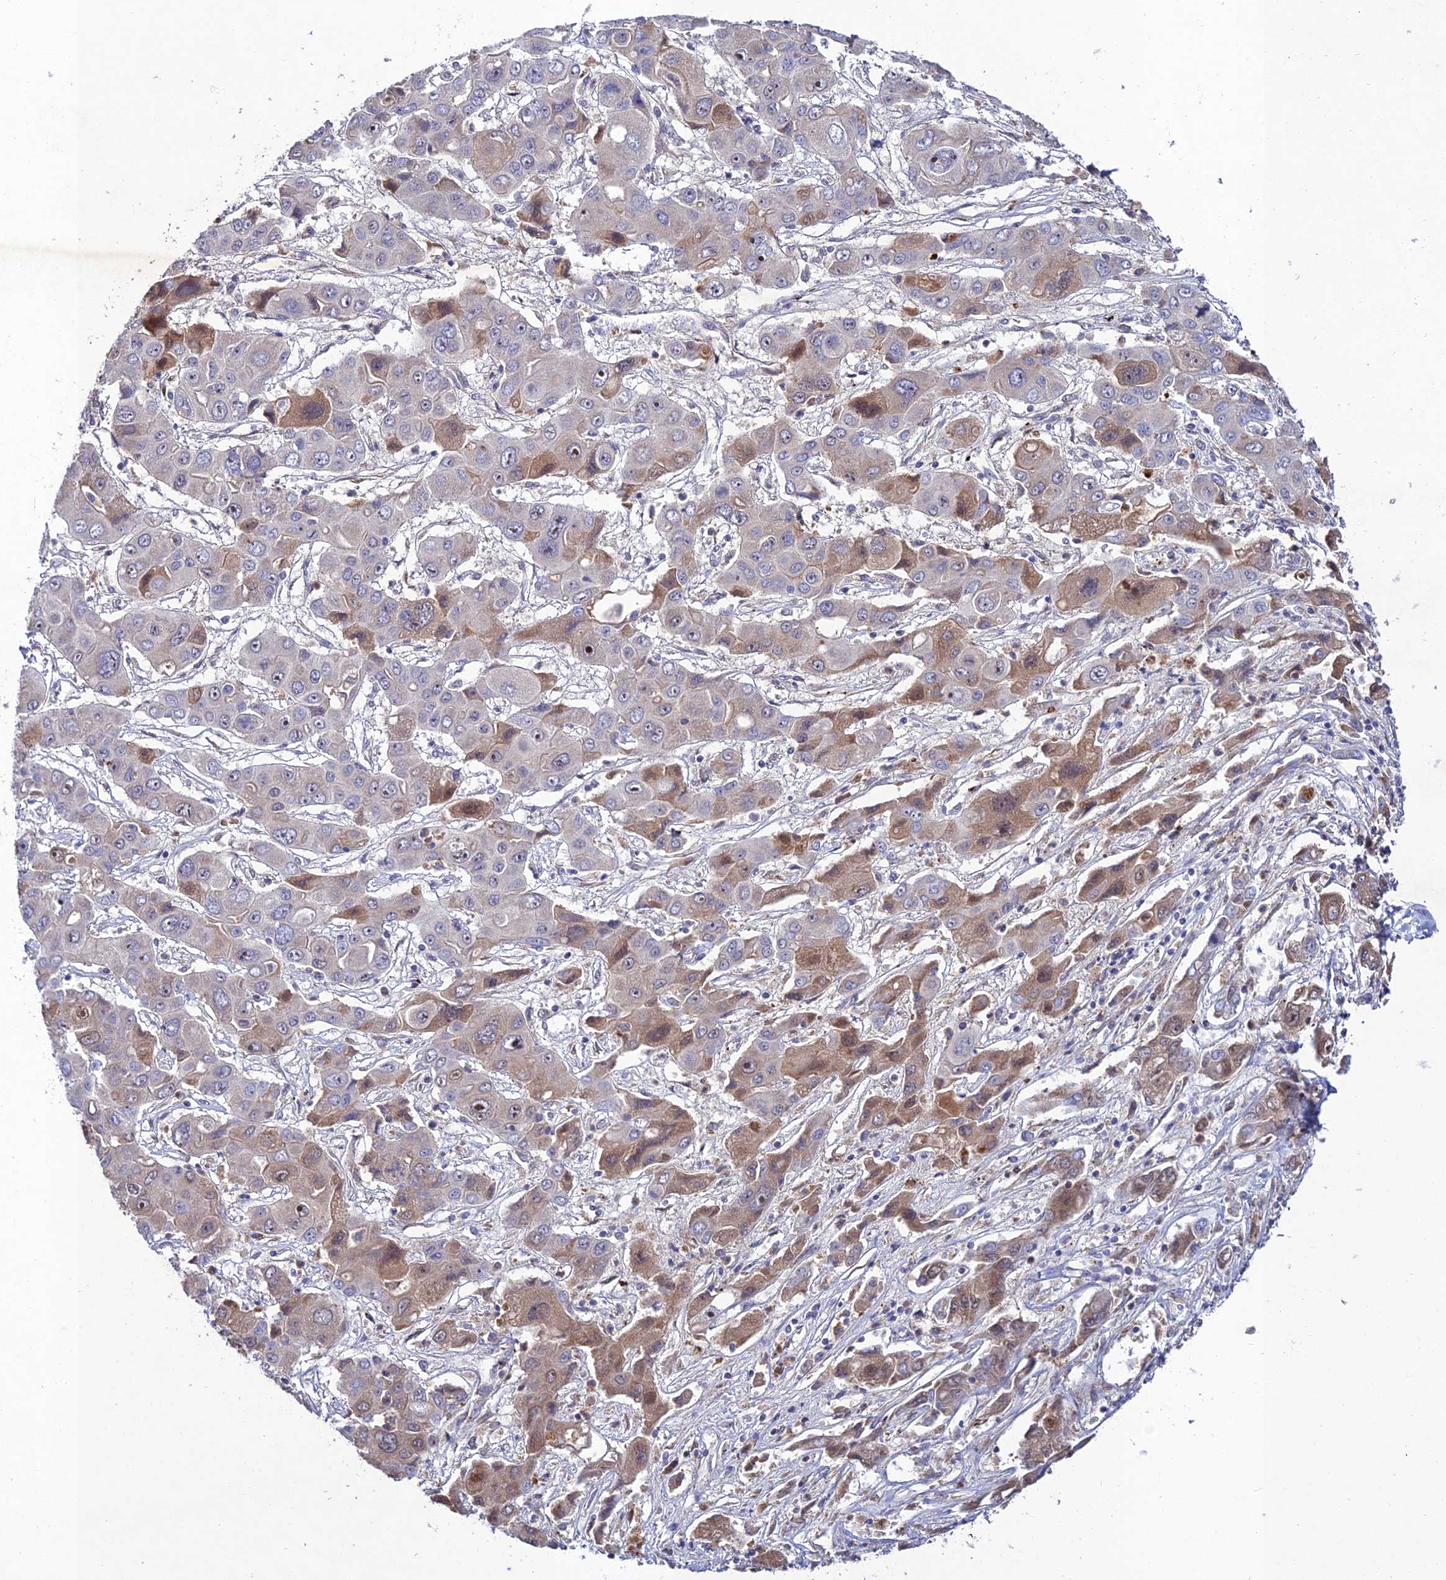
{"staining": {"intensity": "weak", "quantity": "<25%", "location": "cytoplasmic/membranous"}, "tissue": "liver cancer", "cell_type": "Tumor cells", "image_type": "cancer", "snomed": [{"axis": "morphology", "description": "Cholangiocarcinoma"}, {"axis": "topography", "description": "Liver"}], "caption": "Immunohistochemistry (IHC) micrograph of neoplastic tissue: liver cancer stained with DAB demonstrates no significant protein positivity in tumor cells. (DAB immunohistochemistry, high magnification).", "gene": "CHST5", "patient": {"sex": "male", "age": 67}}